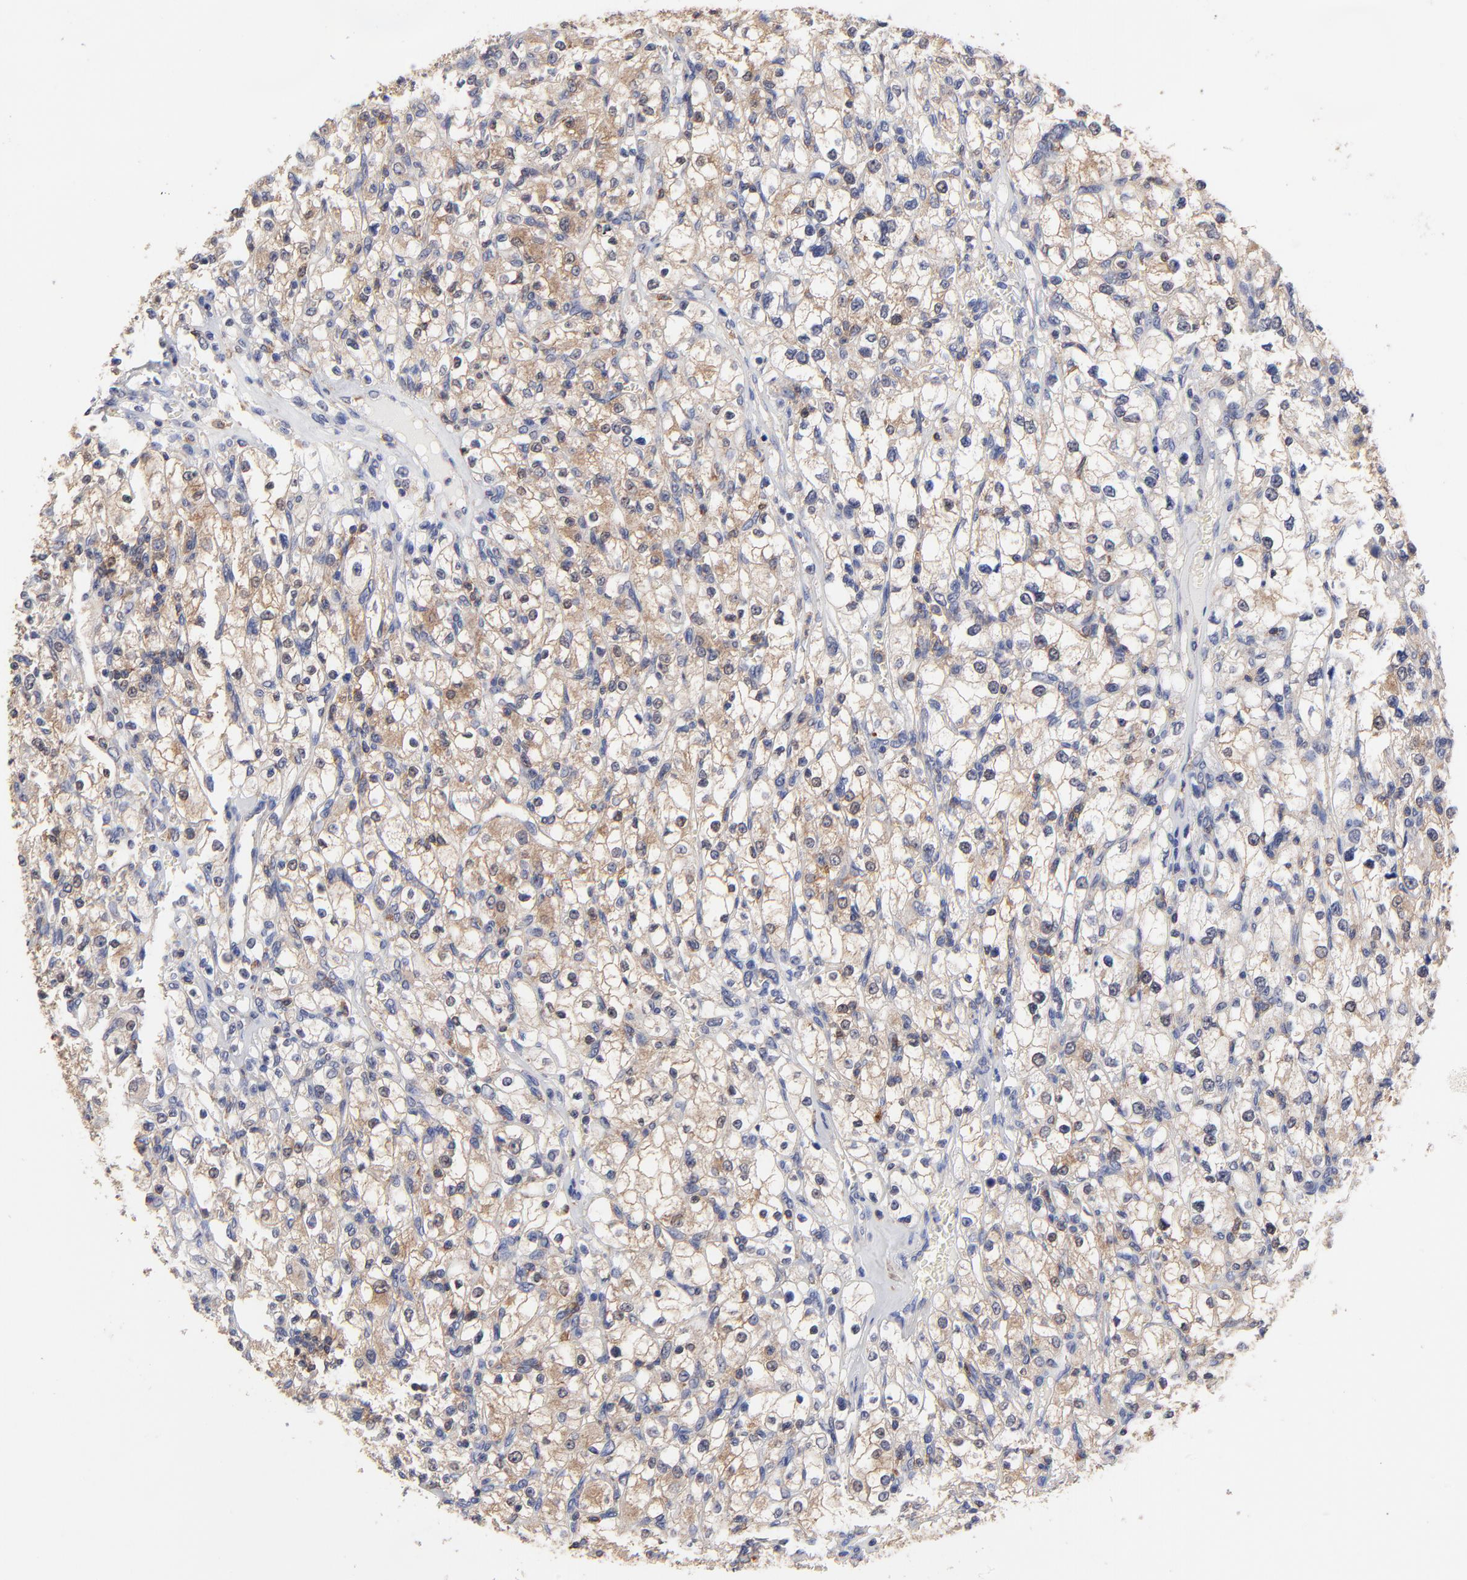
{"staining": {"intensity": "moderate", "quantity": "25%-75%", "location": "cytoplasmic/membranous"}, "tissue": "renal cancer", "cell_type": "Tumor cells", "image_type": "cancer", "snomed": [{"axis": "morphology", "description": "Adenocarcinoma, NOS"}, {"axis": "topography", "description": "Kidney"}], "caption": "IHC of renal cancer demonstrates medium levels of moderate cytoplasmic/membranous staining in about 25%-75% of tumor cells.", "gene": "ASL", "patient": {"sex": "female", "age": 62}}